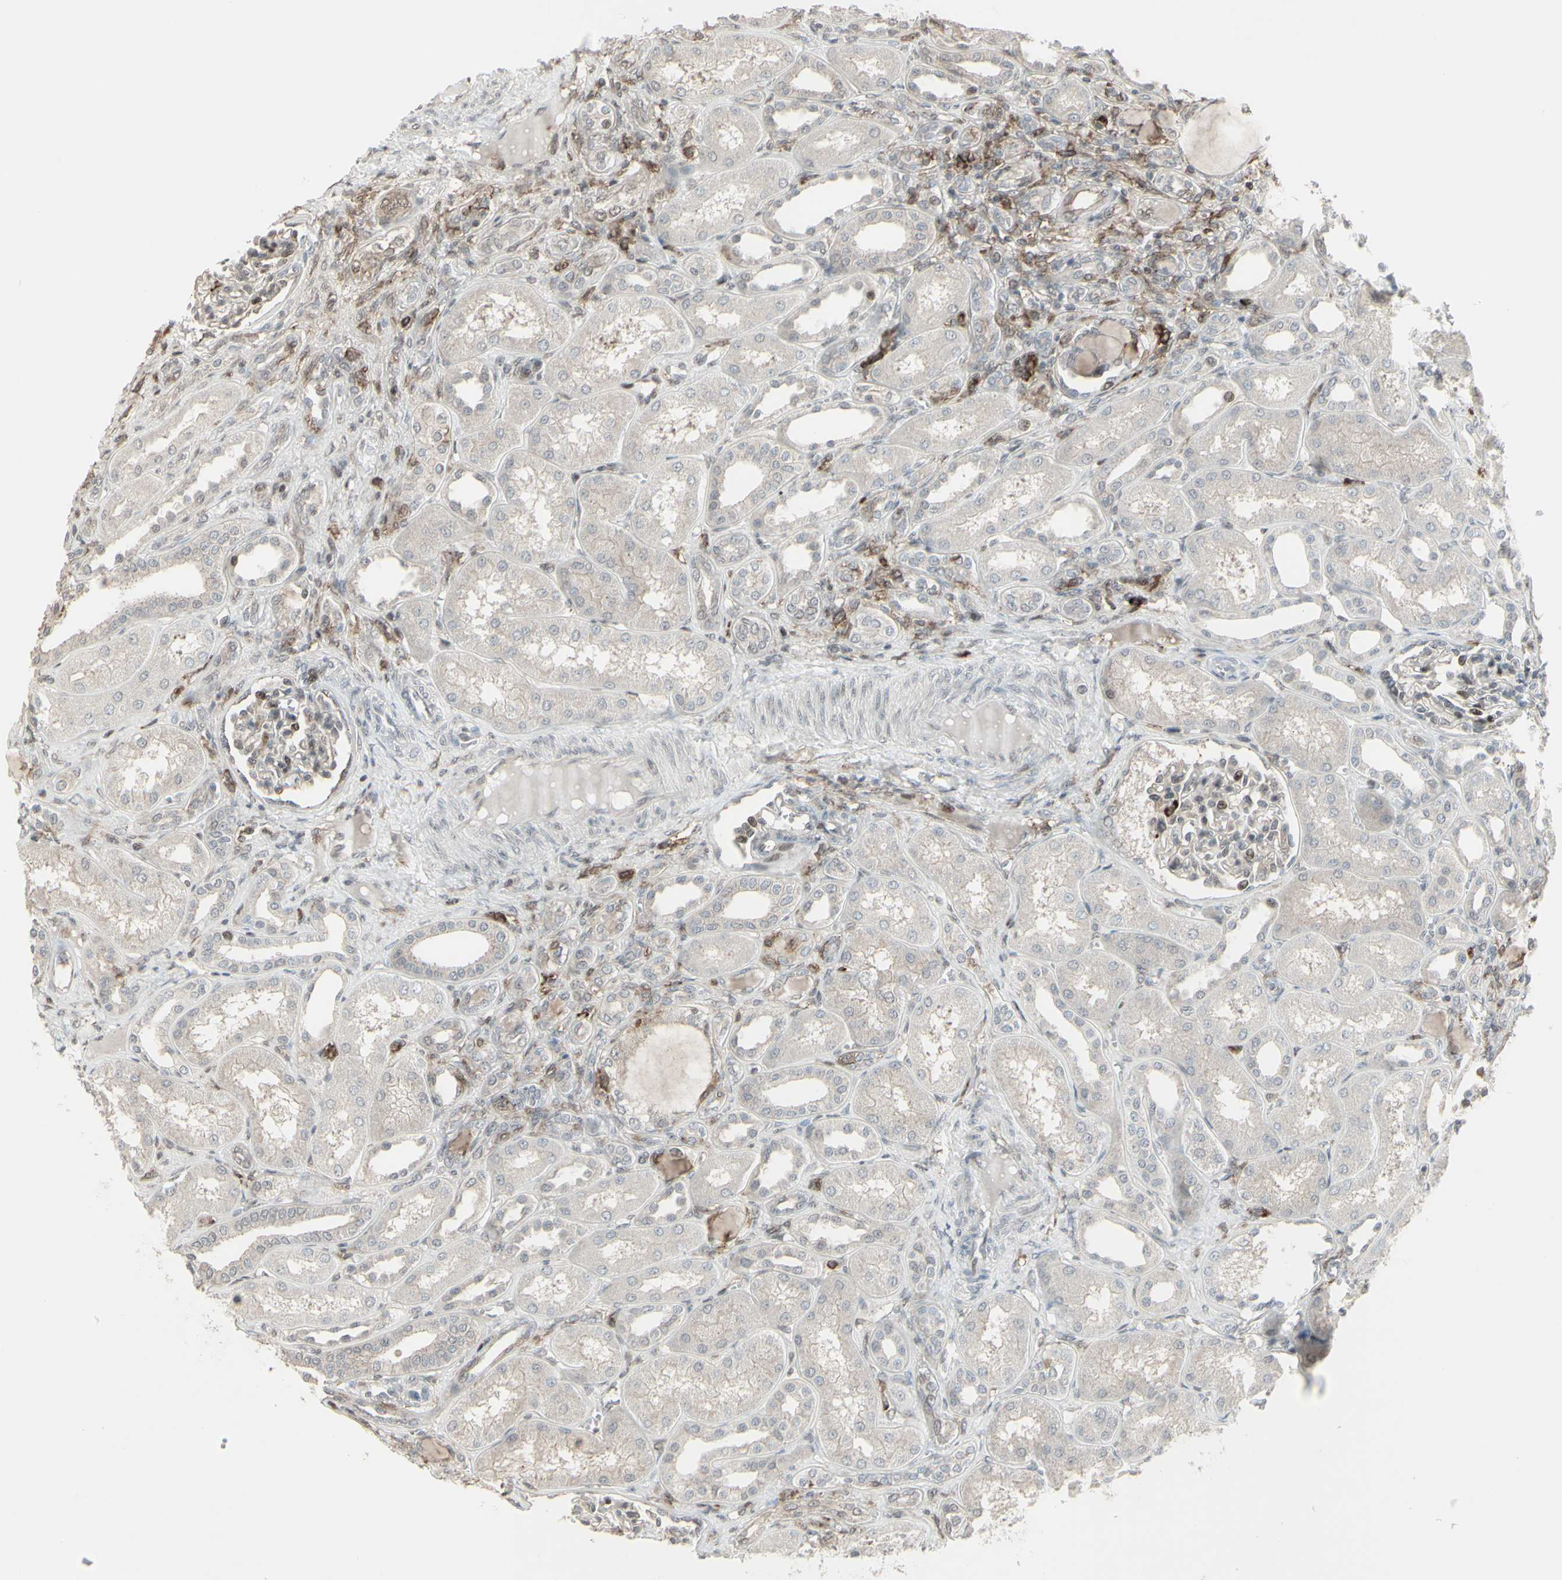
{"staining": {"intensity": "weak", "quantity": "<25%", "location": "nuclear"}, "tissue": "kidney", "cell_type": "Cells in glomeruli", "image_type": "normal", "snomed": [{"axis": "morphology", "description": "Normal tissue, NOS"}, {"axis": "topography", "description": "Kidney"}], "caption": "The IHC histopathology image has no significant expression in cells in glomeruli of kidney. (DAB immunohistochemistry (IHC) visualized using brightfield microscopy, high magnification).", "gene": "CD33", "patient": {"sex": "male", "age": 7}}